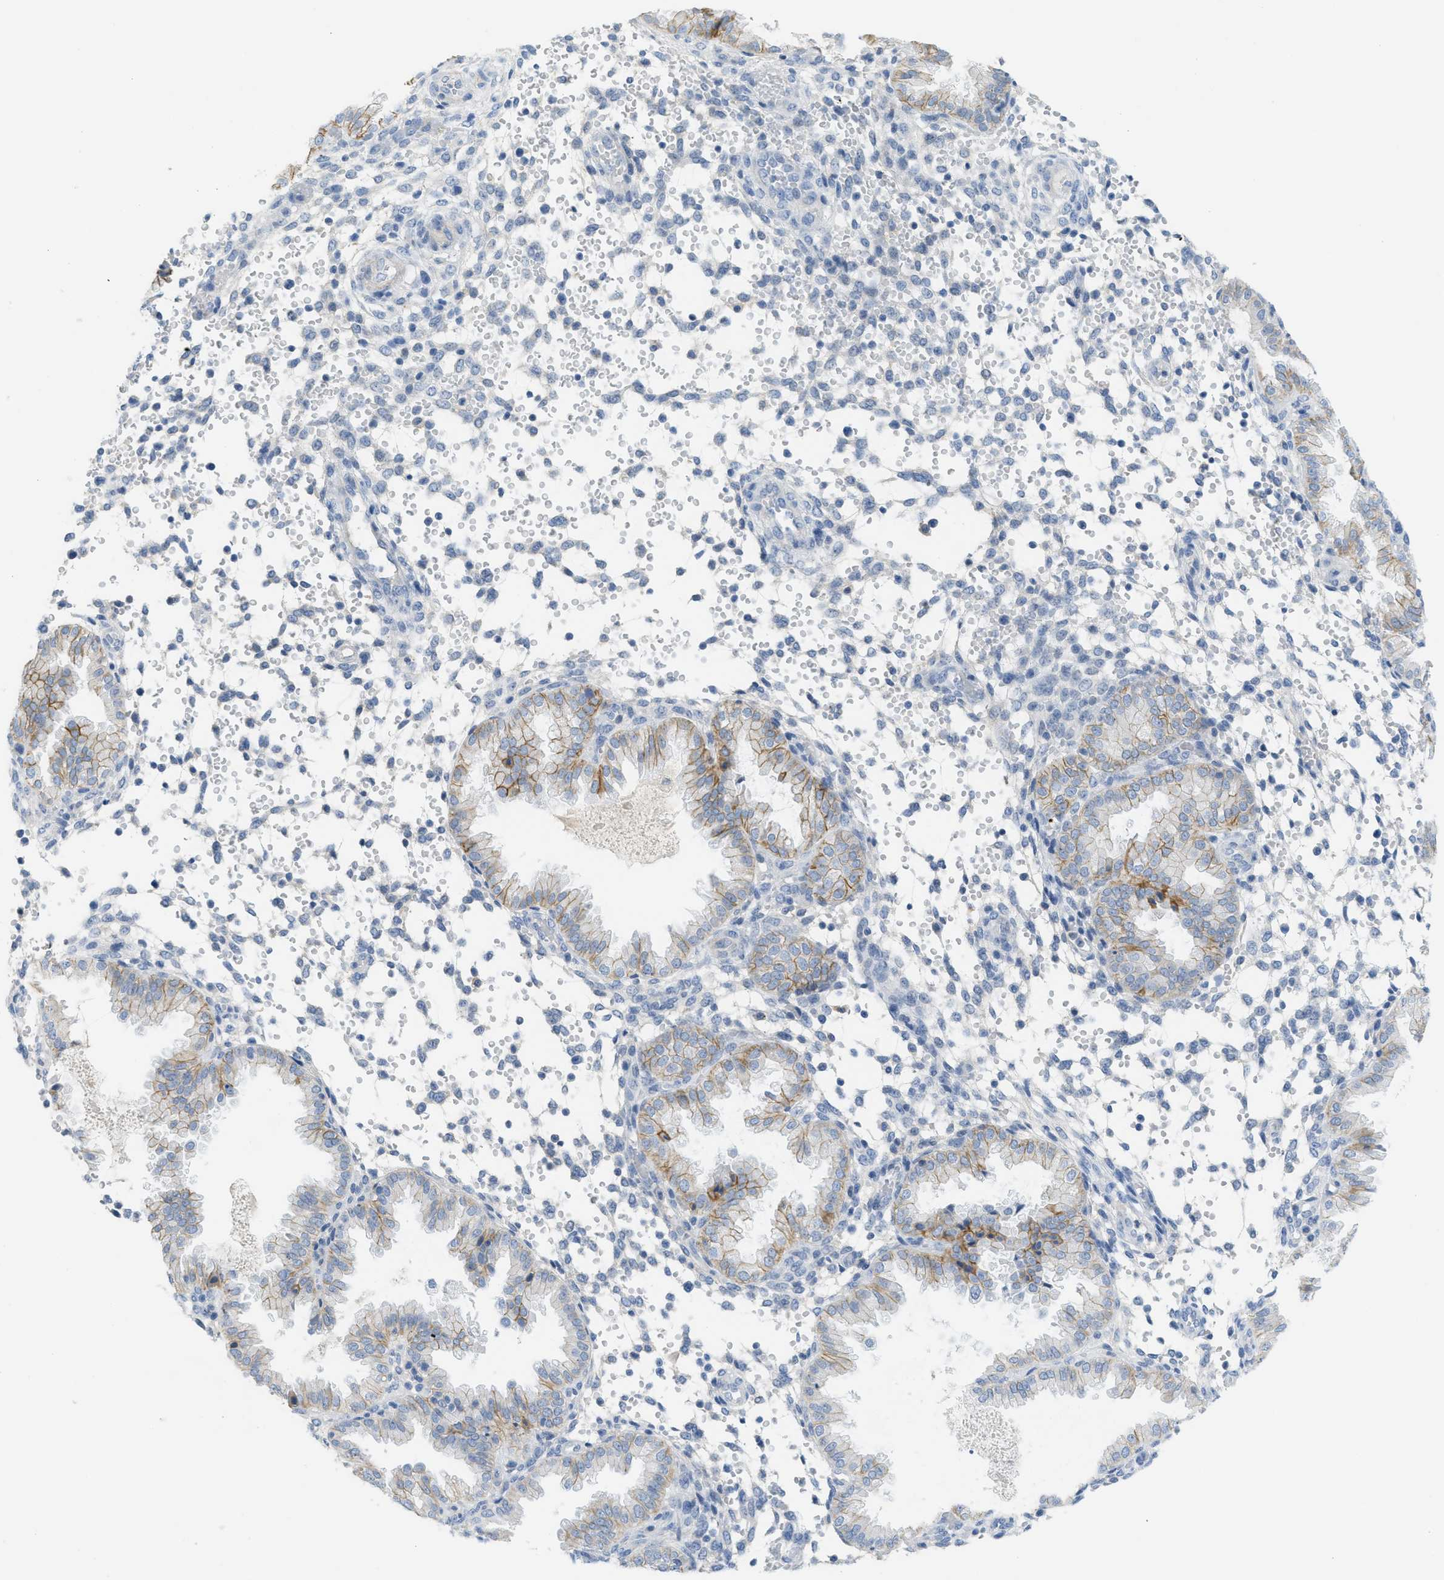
{"staining": {"intensity": "negative", "quantity": "none", "location": "none"}, "tissue": "endometrium", "cell_type": "Cells in endometrial stroma", "image_type": "normal", "snomed": [{"axis": "morphology", "description": "Normal tissue, NOS"}, {"axis": "topography", "description": "Endometrium"}], "caption": "Endometrium stained for a protein using immunohistochemistry shows no positivity cells in endometrial stroma.", "gene": "CNNM4", "patient": {"sex": "female", "age": 33}}